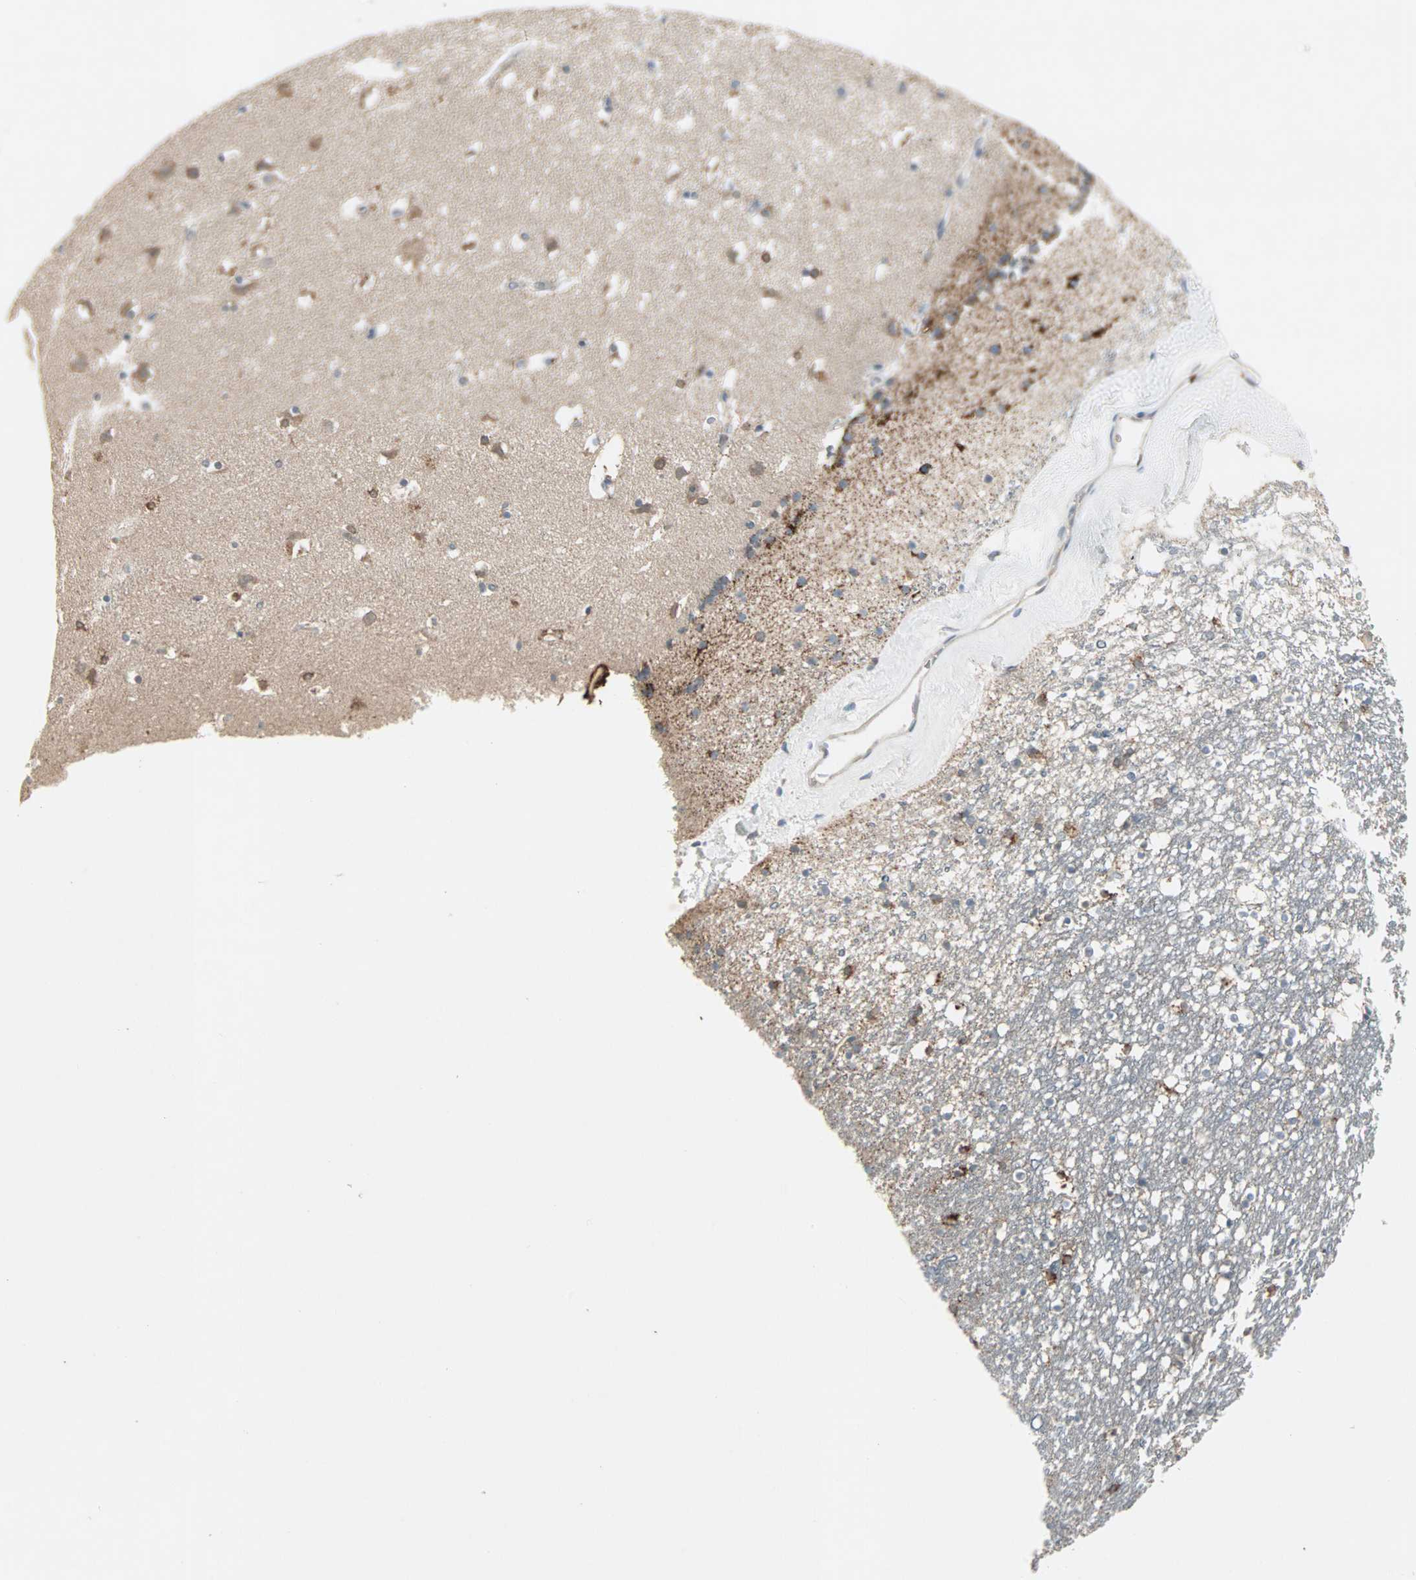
{"staining": {"intensity": "negative", "quantity": "none", "location": "none"}, "tissue": "caudate", "cell_type": "Glial cells", "image_type": "normal", "snomed": [{"axis": "morphology", "description": "Normal tissue, NOS"}, {"axis": "topography", "description": "Lateral ventricle wall"}], "caption": "Photomicrograph shows no significant protein expression in glial cells of benign caudate. (DAB (3,3'-diaminobenzidine) immunohistochemistry (IHC) with hematoxylin counter stain).", "gene": "JMJD7", "patient": {"sex": "male", "age": 45}}